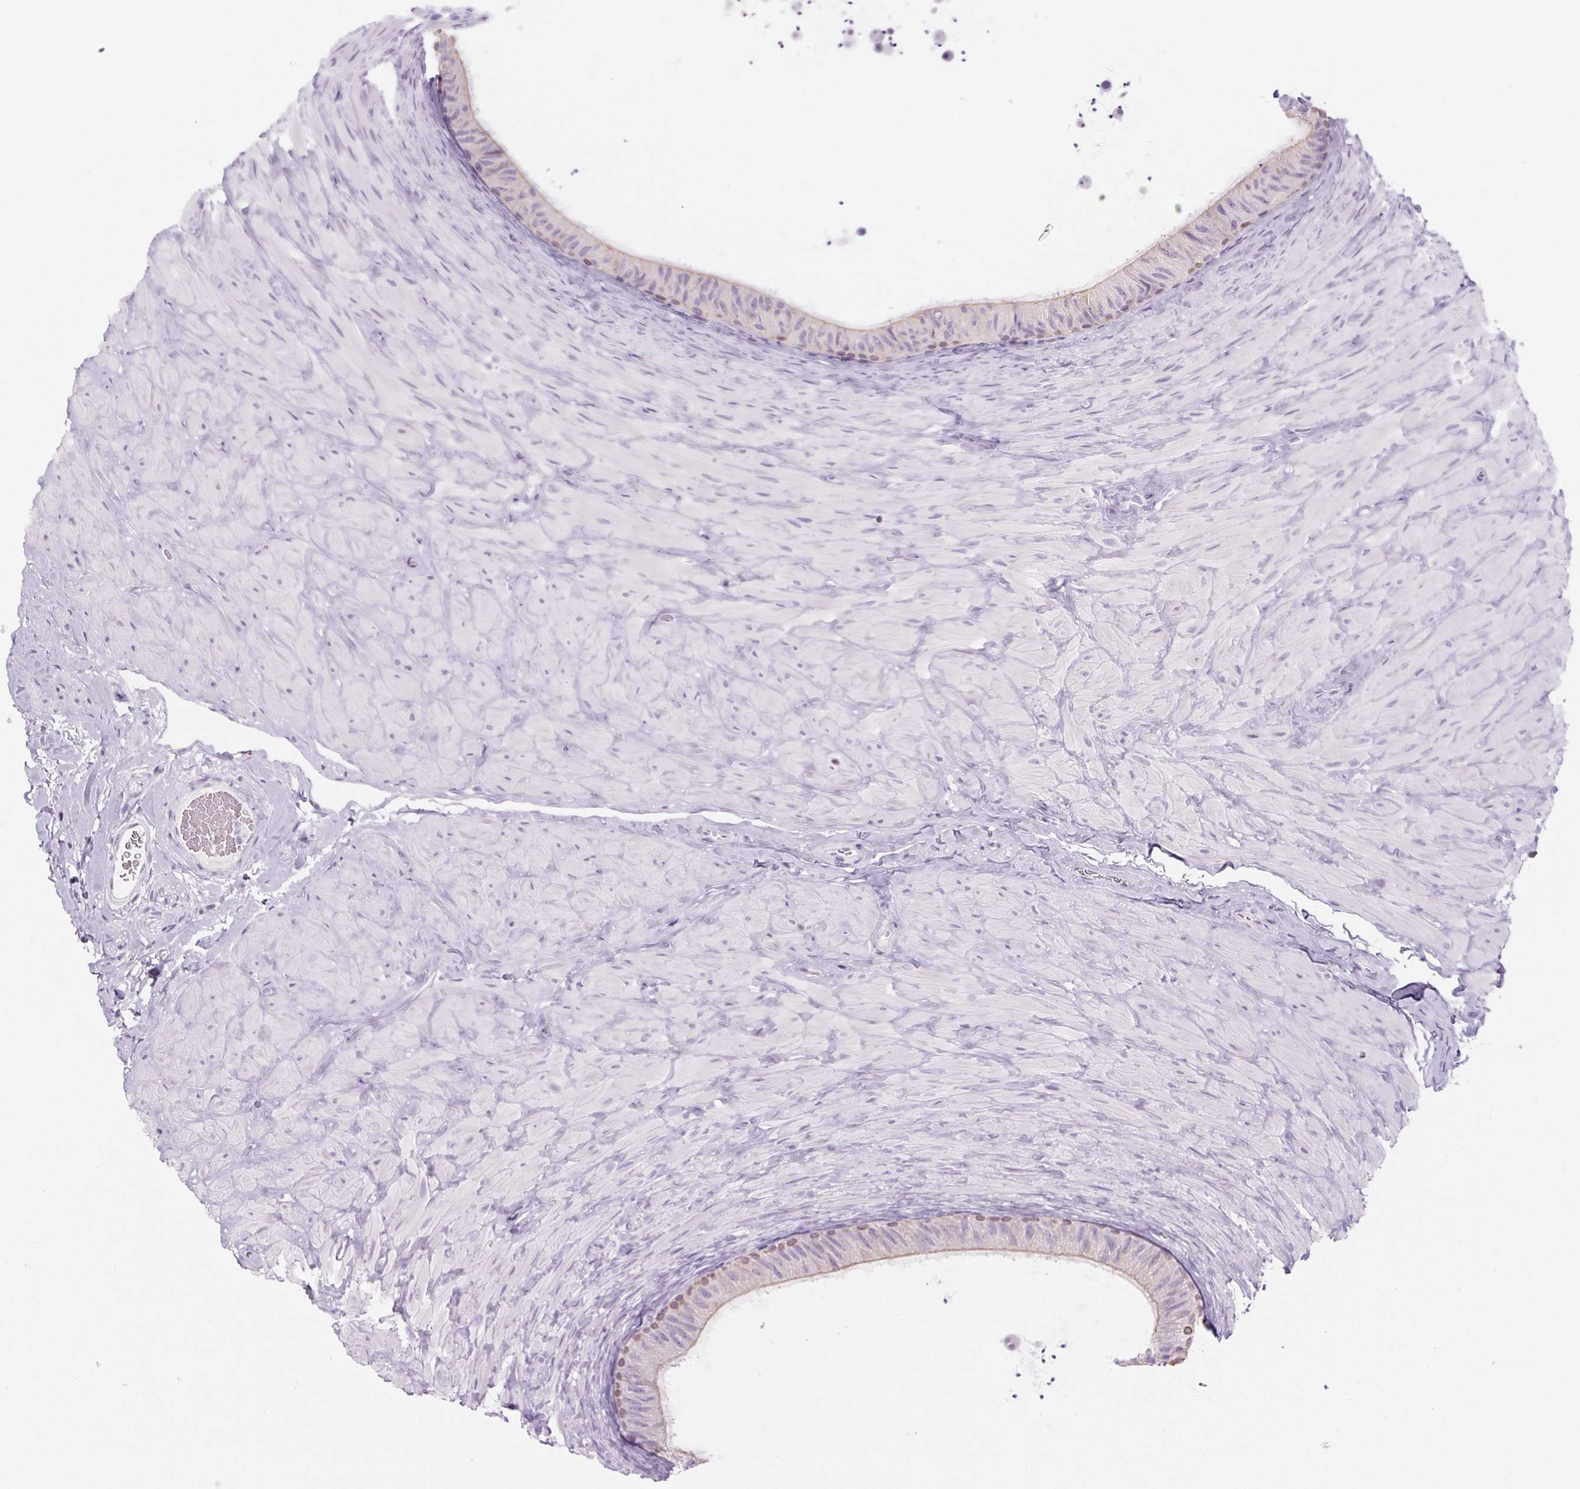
{"staining": {"intensity": "moderate", "quantity": "<25%", "location": "cytoplasmic/membranous"}, "tissue": "epididymis", "cell_type": "Glandular cells", "image_type": "normal", "snomed": [{"axis": "morphology", "description": "Normal tissue, NOS"}, {"axis": "topography", "description": "Epididymis, spermatic cord, NOS"}, {"axis": "topography", "description": "Epididymis"}], "caption": "Human epididymis stained for a protein (brown) reveals moderate cytoplasmic/membranous positive expression in approximately <25% of glandular cells.", "gene": "RPTN", "patient": {"sex": "male", "age": 31}}